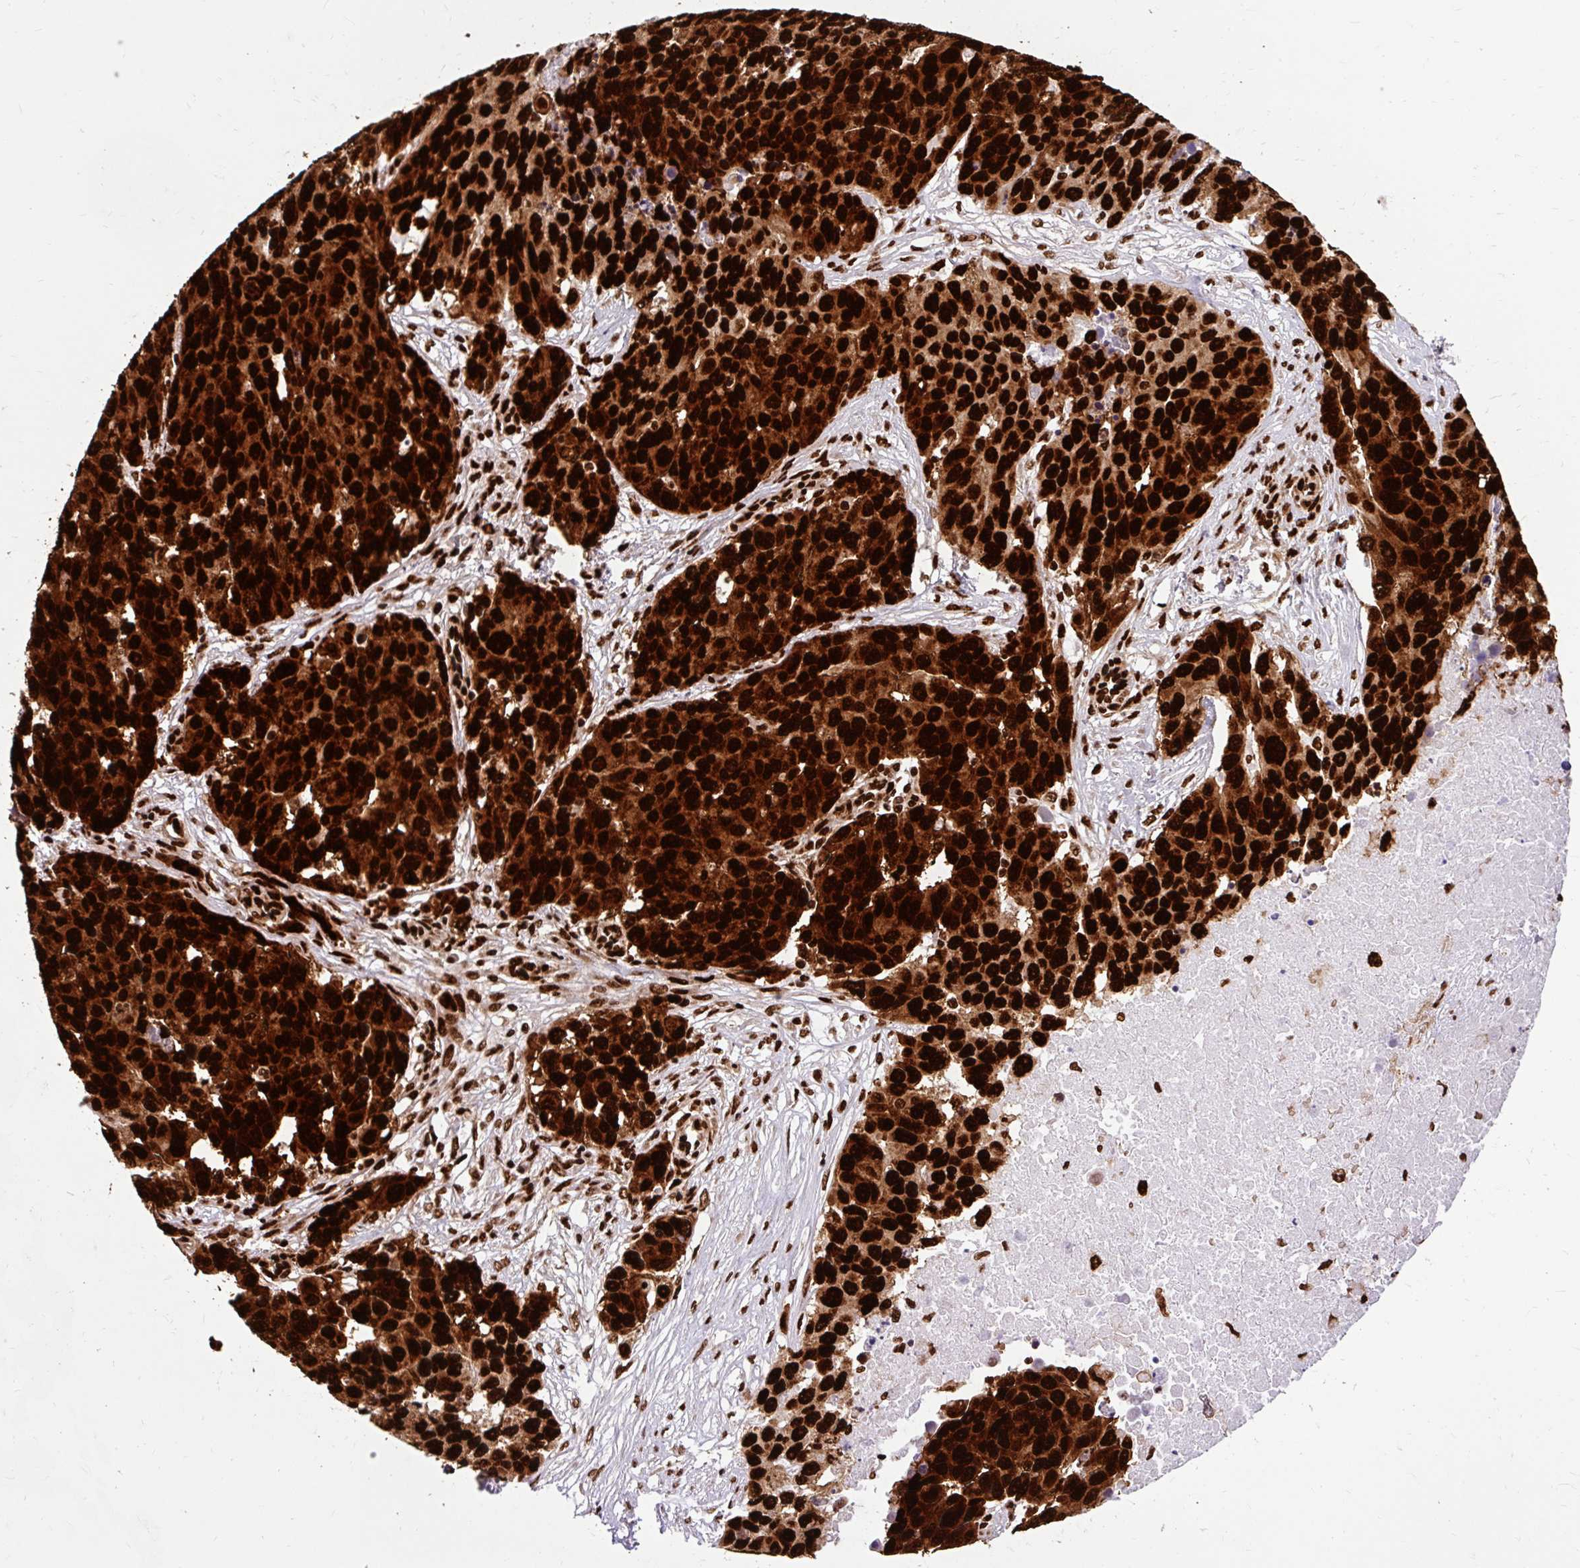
{"staining": {"intensity": "strong", "quantity": ">75%", "location": "nuclear"}, "tissue": "ovarian cancer", "cell_type": "Tumor cells", "image_type": "cancer", "snomed": [{"axis": "morphology", "description": "Cystadenocarcinoma, serous, NOS"}, {"axis": "topography", "description": "Ovary"}], "caption": "This is an image of immunohistochemistry (IHC) staining of ovarian serous cystadenocarcinoma, which shows strong expression in the nuclear of tumor cells.", "gene": "FUS", "patient": {"sex": "female", "age": 76}}